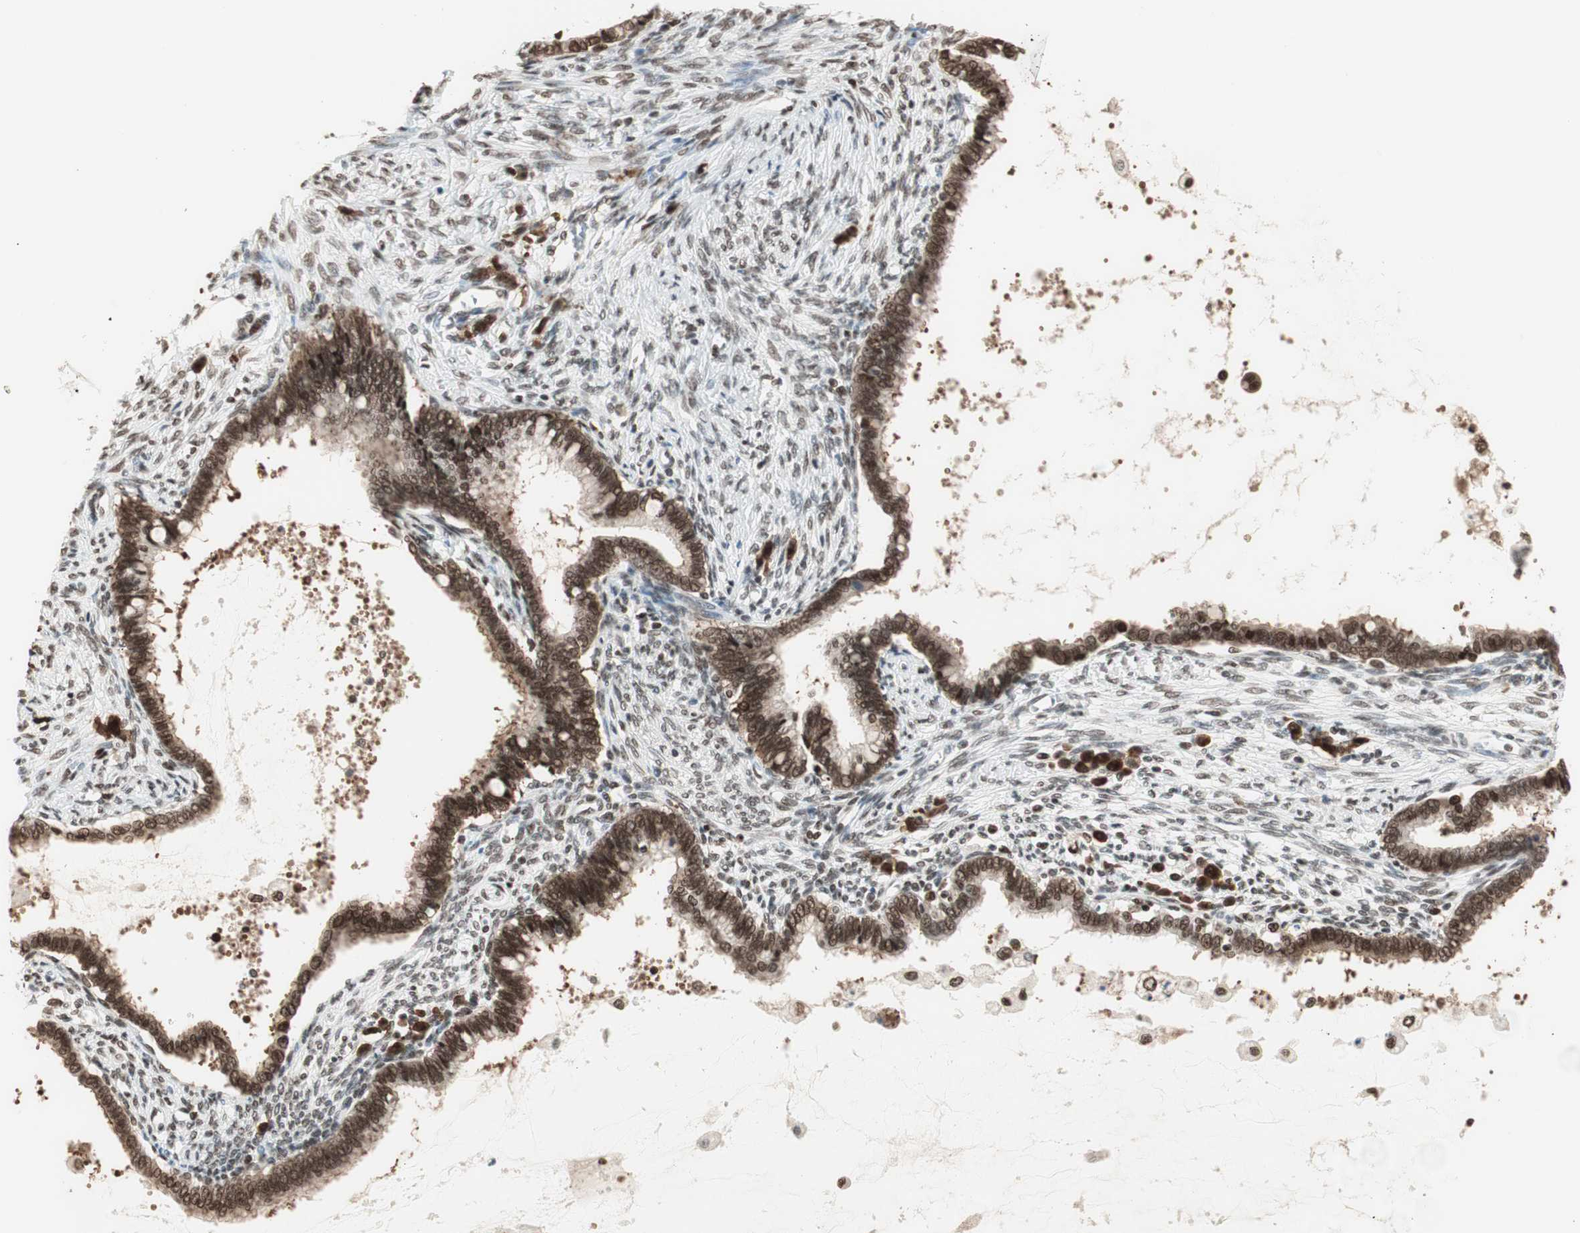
{"staining": {"intensity": "strong", "quantity": ">75%", "location": "nuclear"}, "tissue": "cervical cancer", "cell_type": "Tumor cells", "image_type": "cancer", "snomed": [{"axis": "morphology", "description": "Adenocarcinoma, NOS"}, {"axis": "topography", "description": "Cervix"}], "caption": "IHC micrograph of neoplastic tissue: human cervical cancer (adenocarcinoma) stained using immunohistochemistry (IHC) exhibits high levels of strong protein expression localized specifically in the nuclear of tumor cells, appearing as a nuclear brown color.", "gene": "SMARCE1", "patient": {"sex": "female", "age": 44}}